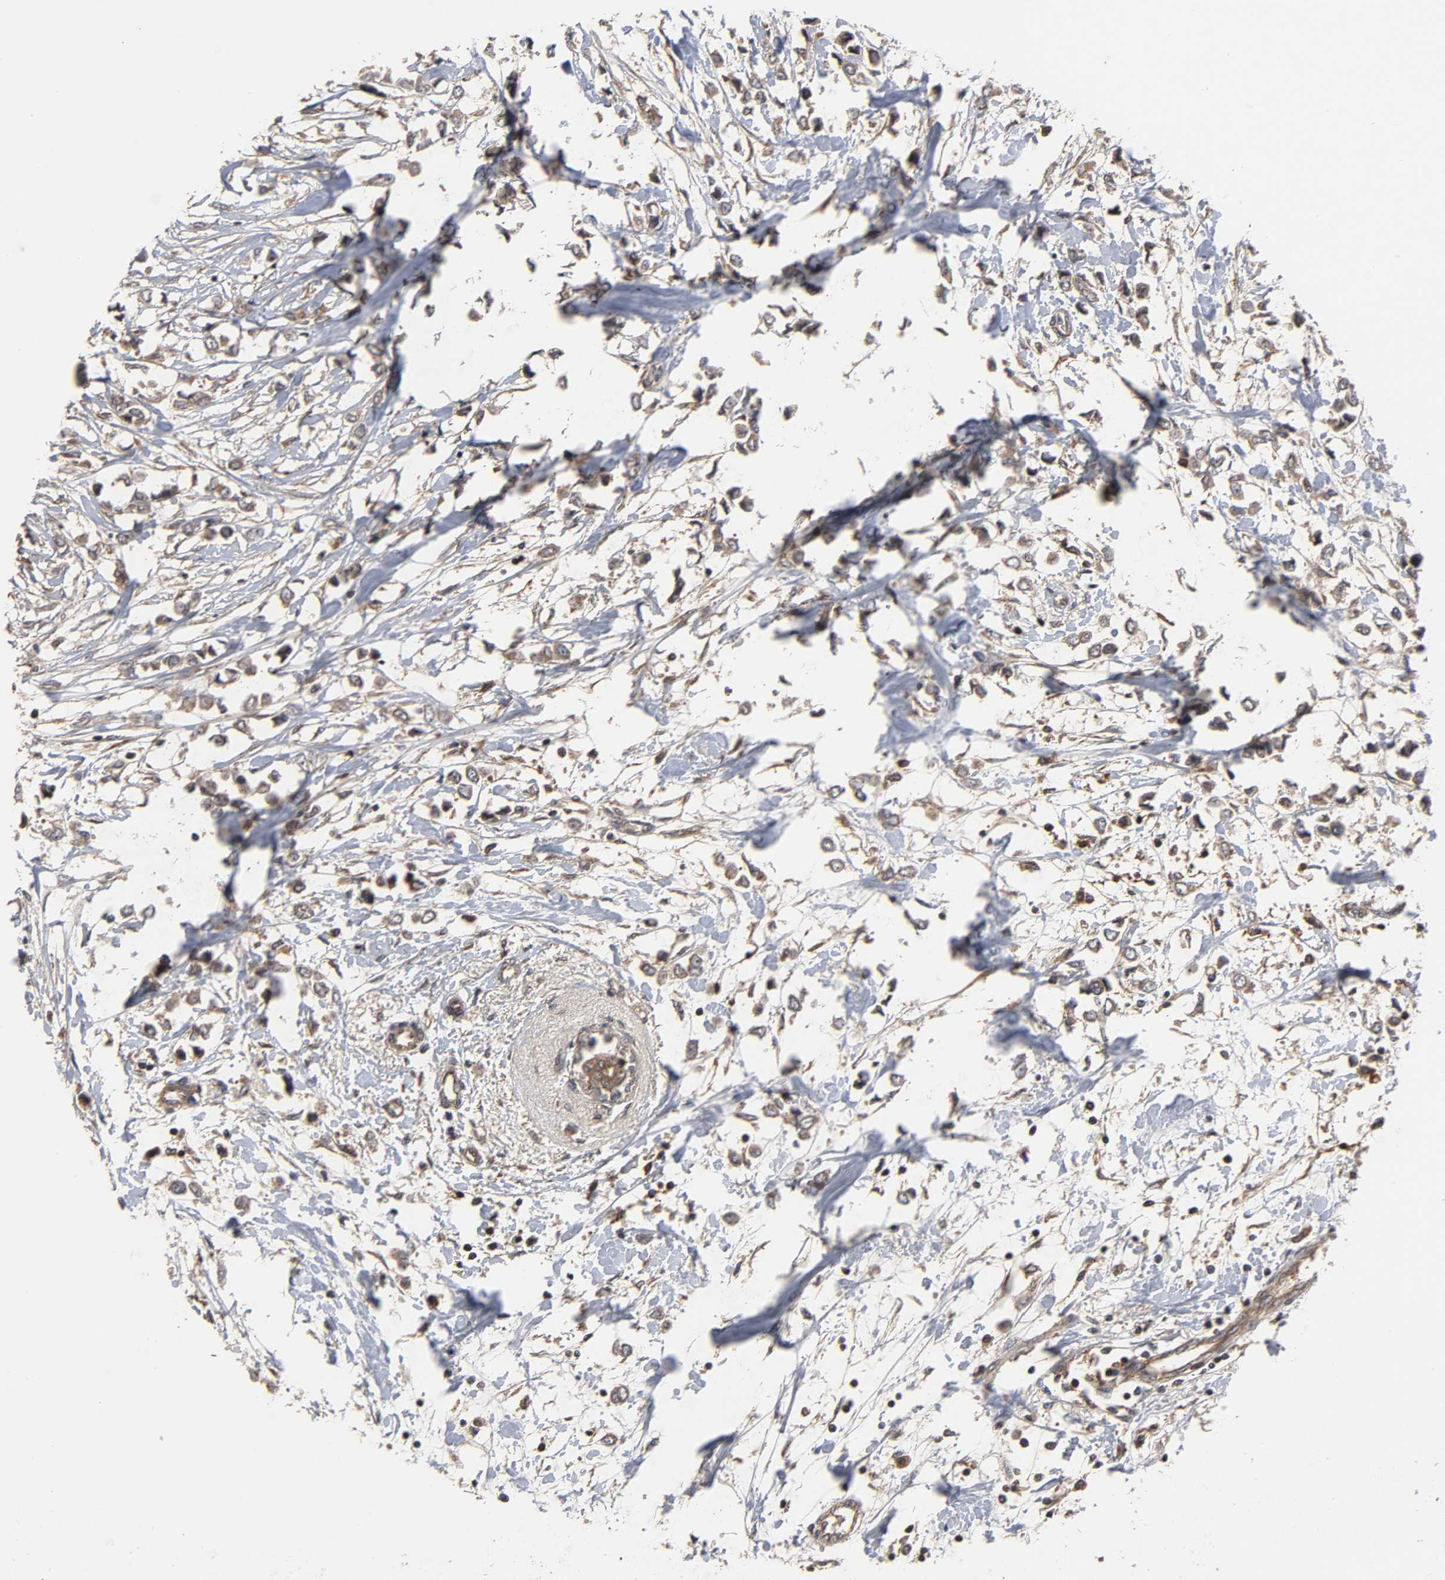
{"staining": {"intensity": "moderate", "quantity": ">75%", "location": "cytoplasmic/membranous"}, "tissue": "breast cancer", "cell_type": "Tumor cells", "image_type": "cancer", "snomed": [{"axis": "morphology", "description": "Lobular carcinoma"}, {"axis": "topography", "description": "Breast"}], "caption": "Breast cancer (lobular carcinoma) was stained to show a protein in brown. There is medium levels of moderate cytoplasmic/membranous staining in about >75% of tumor cells.", "gene": "IKBKB", "patient": {"sex": "female", "age": 51}}